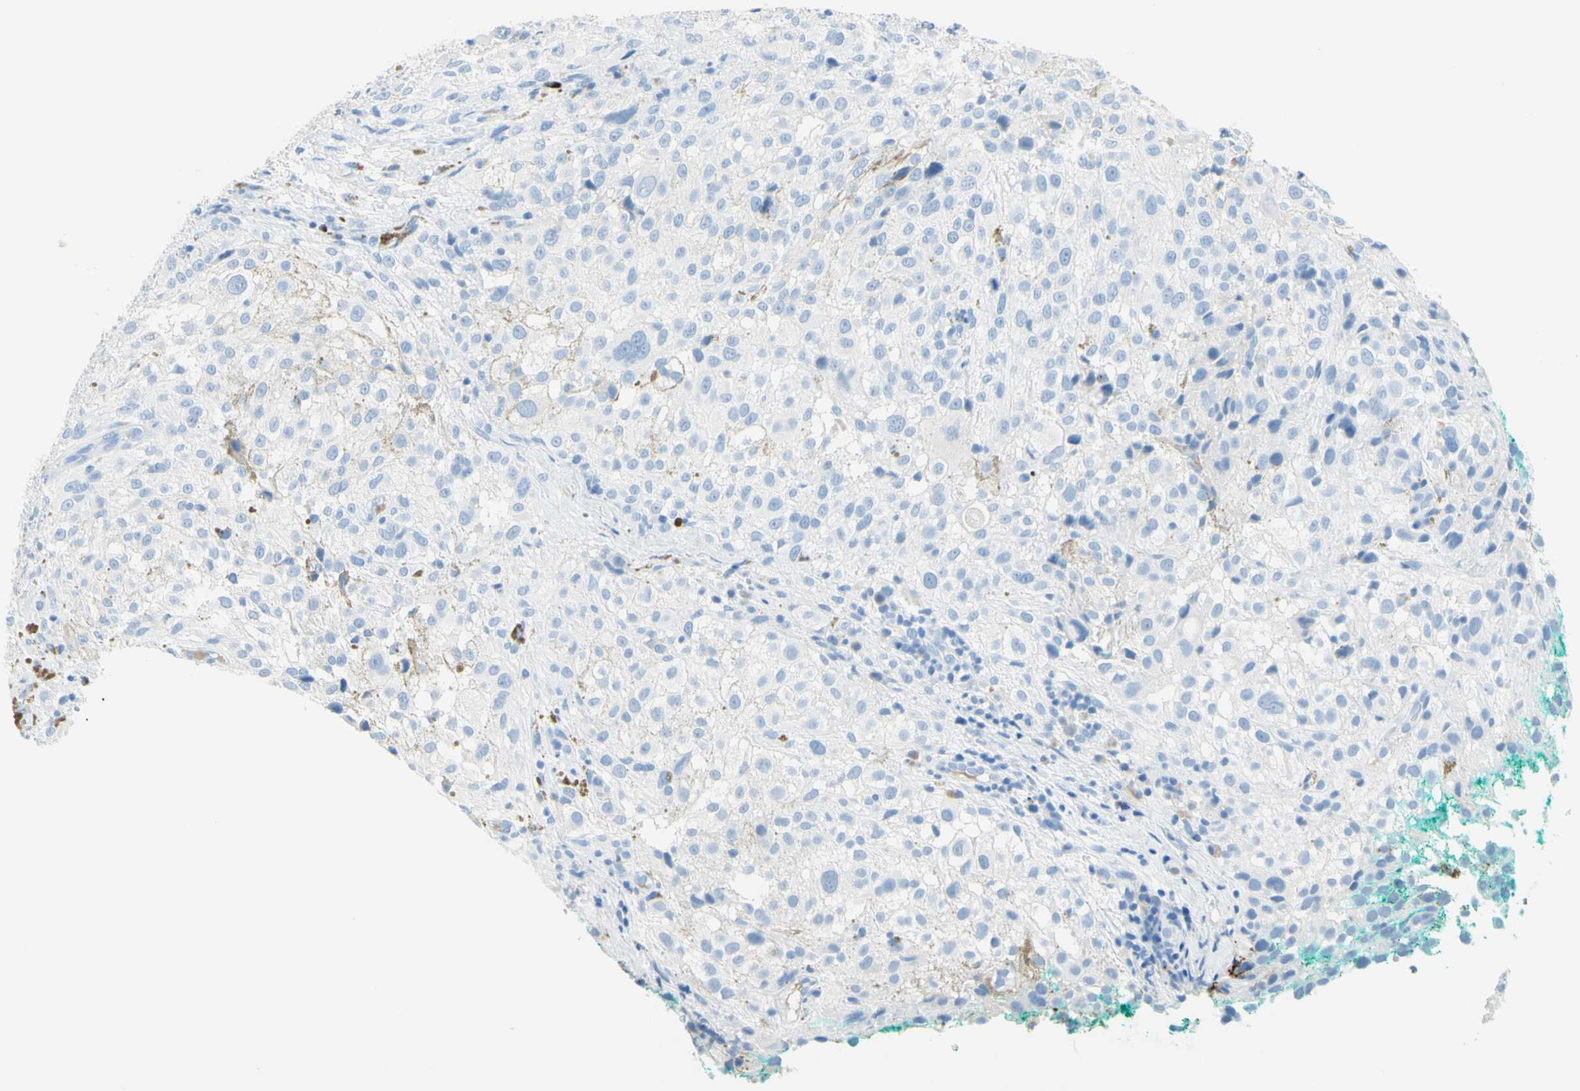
{"staining": {"intensity": "negative", "quantity": "none", "location": "none"}, "tissue": "melanoma", "cell_type": "Tumor cells", "image_type": "cancer", "snomed": [{"axis": "morphology", "description": "Necrosis, NOS"}, {"axis": "morphology", "description": "Malignant melanoma, NOS"}, {"axis": "topography", "description": "Skin"}], "caption": "There is no significant expression in tumor cells of melanoma.", "gene": "IL6ST", "patient": {"sex": "female", "age": 87}}